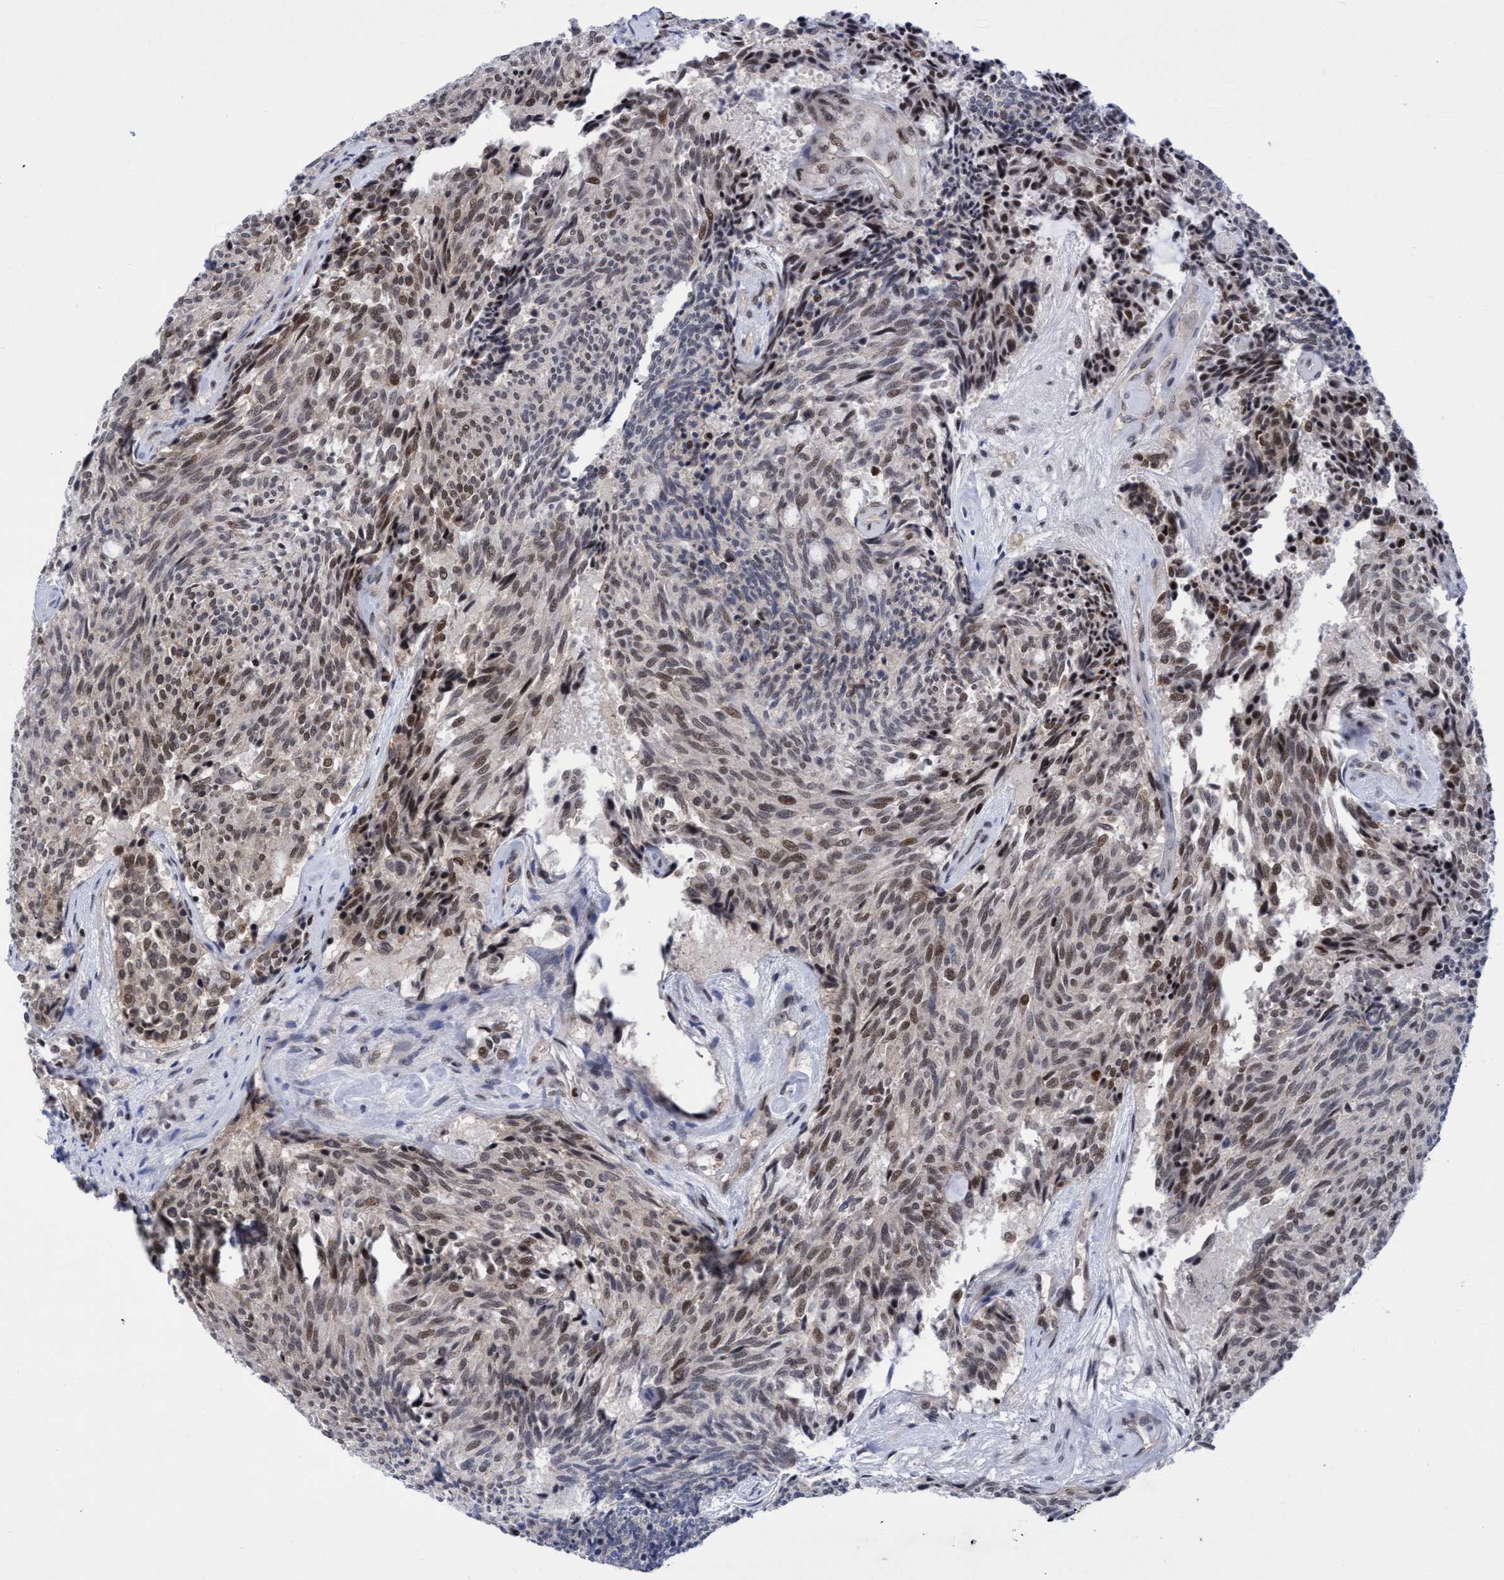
{"staining": {"intensity": "weak", "quantity": "25%-75%", "location": "nuclear"}, "tissue": "carcinoid", "cell_type": "Tumor cells", "image_type": "cancer", "snomed": [{"axis": "morphology", "description": "Carcinoid, malignant, NOS"}, {"axis": "topography", "description": "Pancreas"}], "caption": "Malignant carcinoid stained for a protein (brown) shows weak nuclear positive staining in about 25%-75% of tumor cells.", "gene": "C9orf78", "patient": {"sex": "female", "age": 54}}